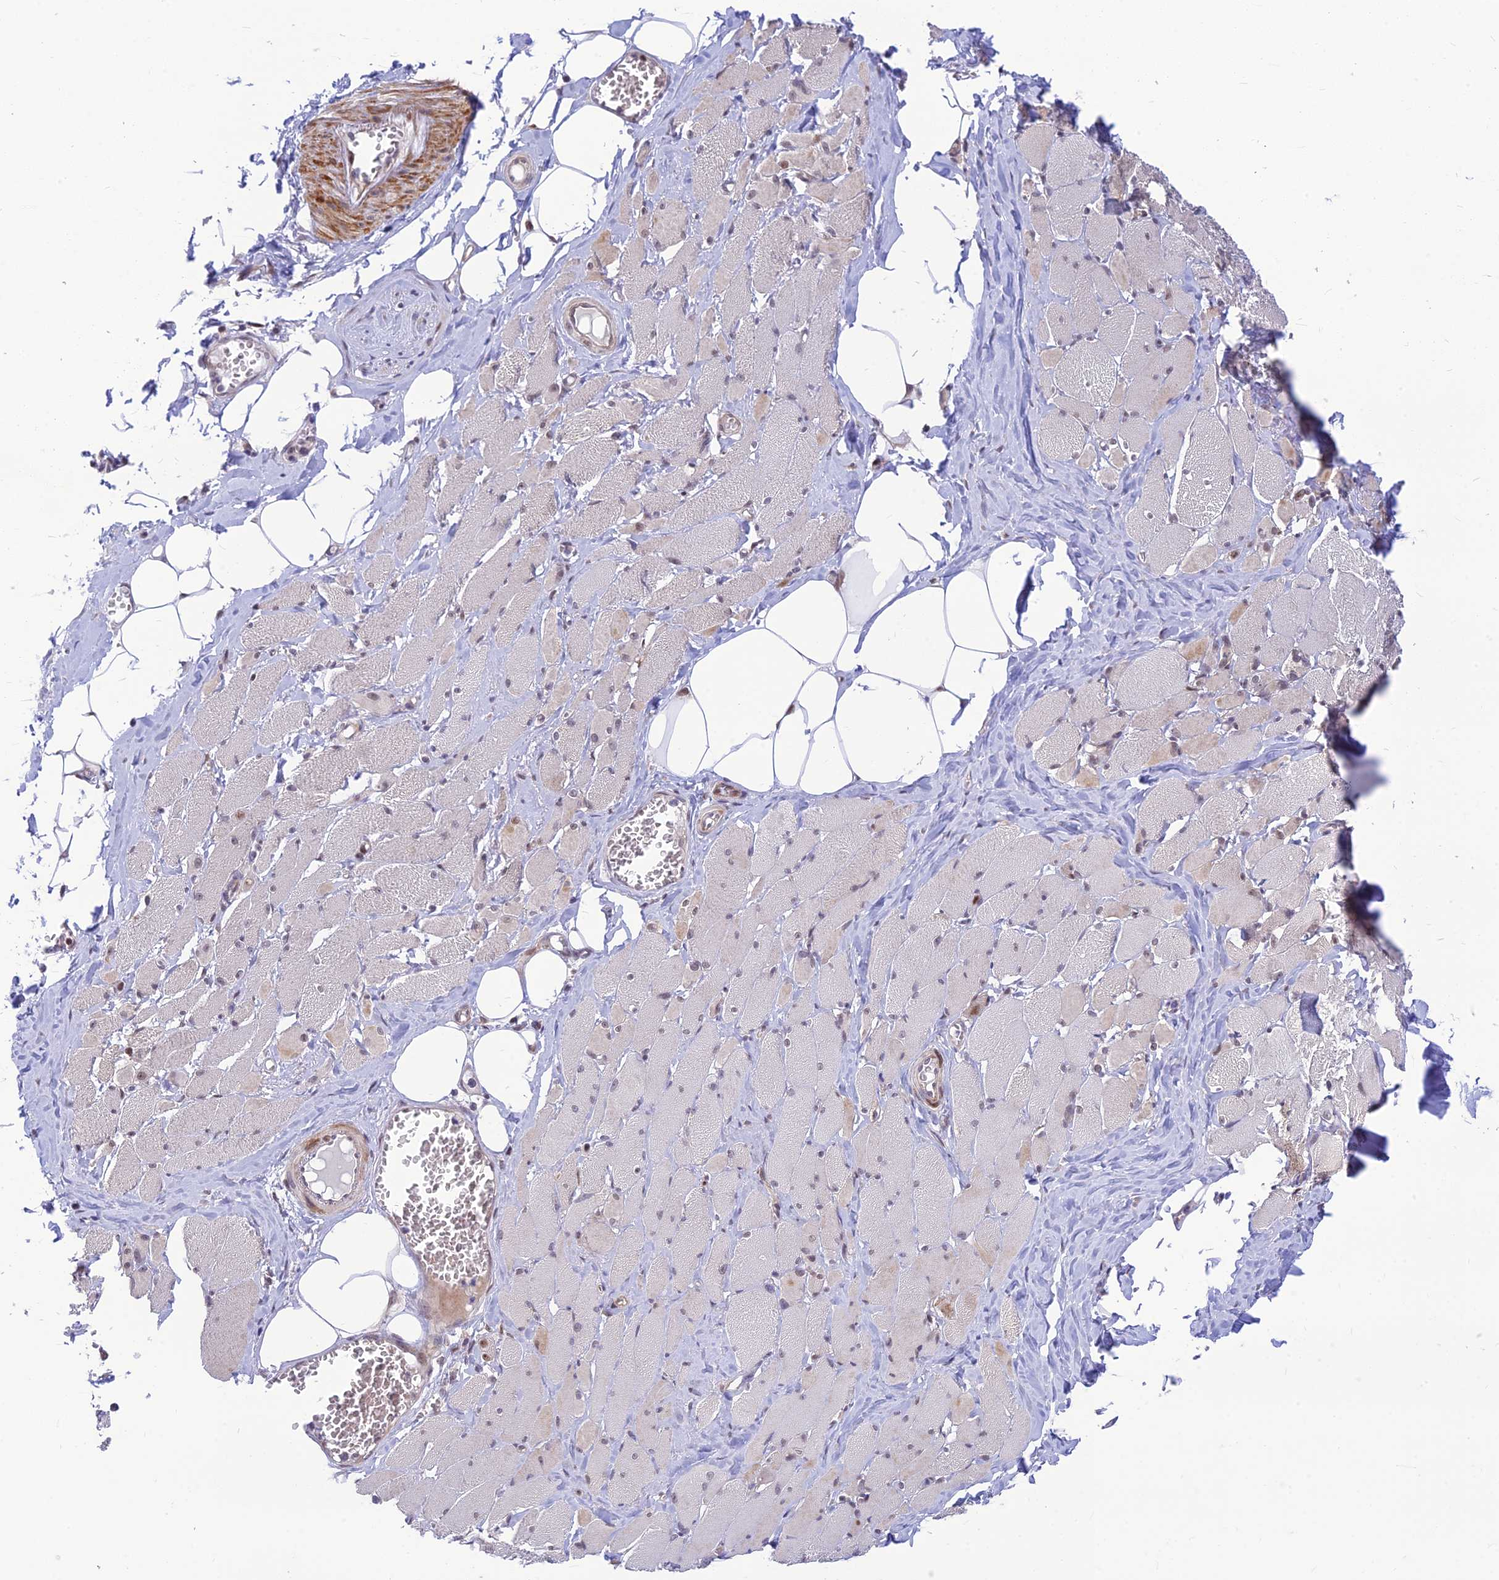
{"staining": {"intensity": "moderate", "quantity": "<25%", "location": "cytoplasmic/membranous,nuclear"}, "tissue": "skeletal muscle", "cell_type": "Myocytes", "image_type": "normal", "snomed": [{"axis": "morphology", "description": "Normal tissue, NOS"}, {"axis": "morphology", "description": "Basal cell carcinoma"}, {"axis": "topography", "description": "Skeletal muscle"}], "caption": "Immunohistochemistry staining of normal skeletal muscle, which reveals low levels of moderate cytoplasmic/membranous,nuclear staining in approximately <25% of myocytes indicating moderate cytoplasmic/membranous,nuclear protein positivity. The staining was performed using DAB (3,3'-diaminobenzidine) (brown) for protein detection and nuclei were counterstained in hematoxylin (blue).", "gene": "ASPDH", "patient": {"sex": "female", "age": 64}}